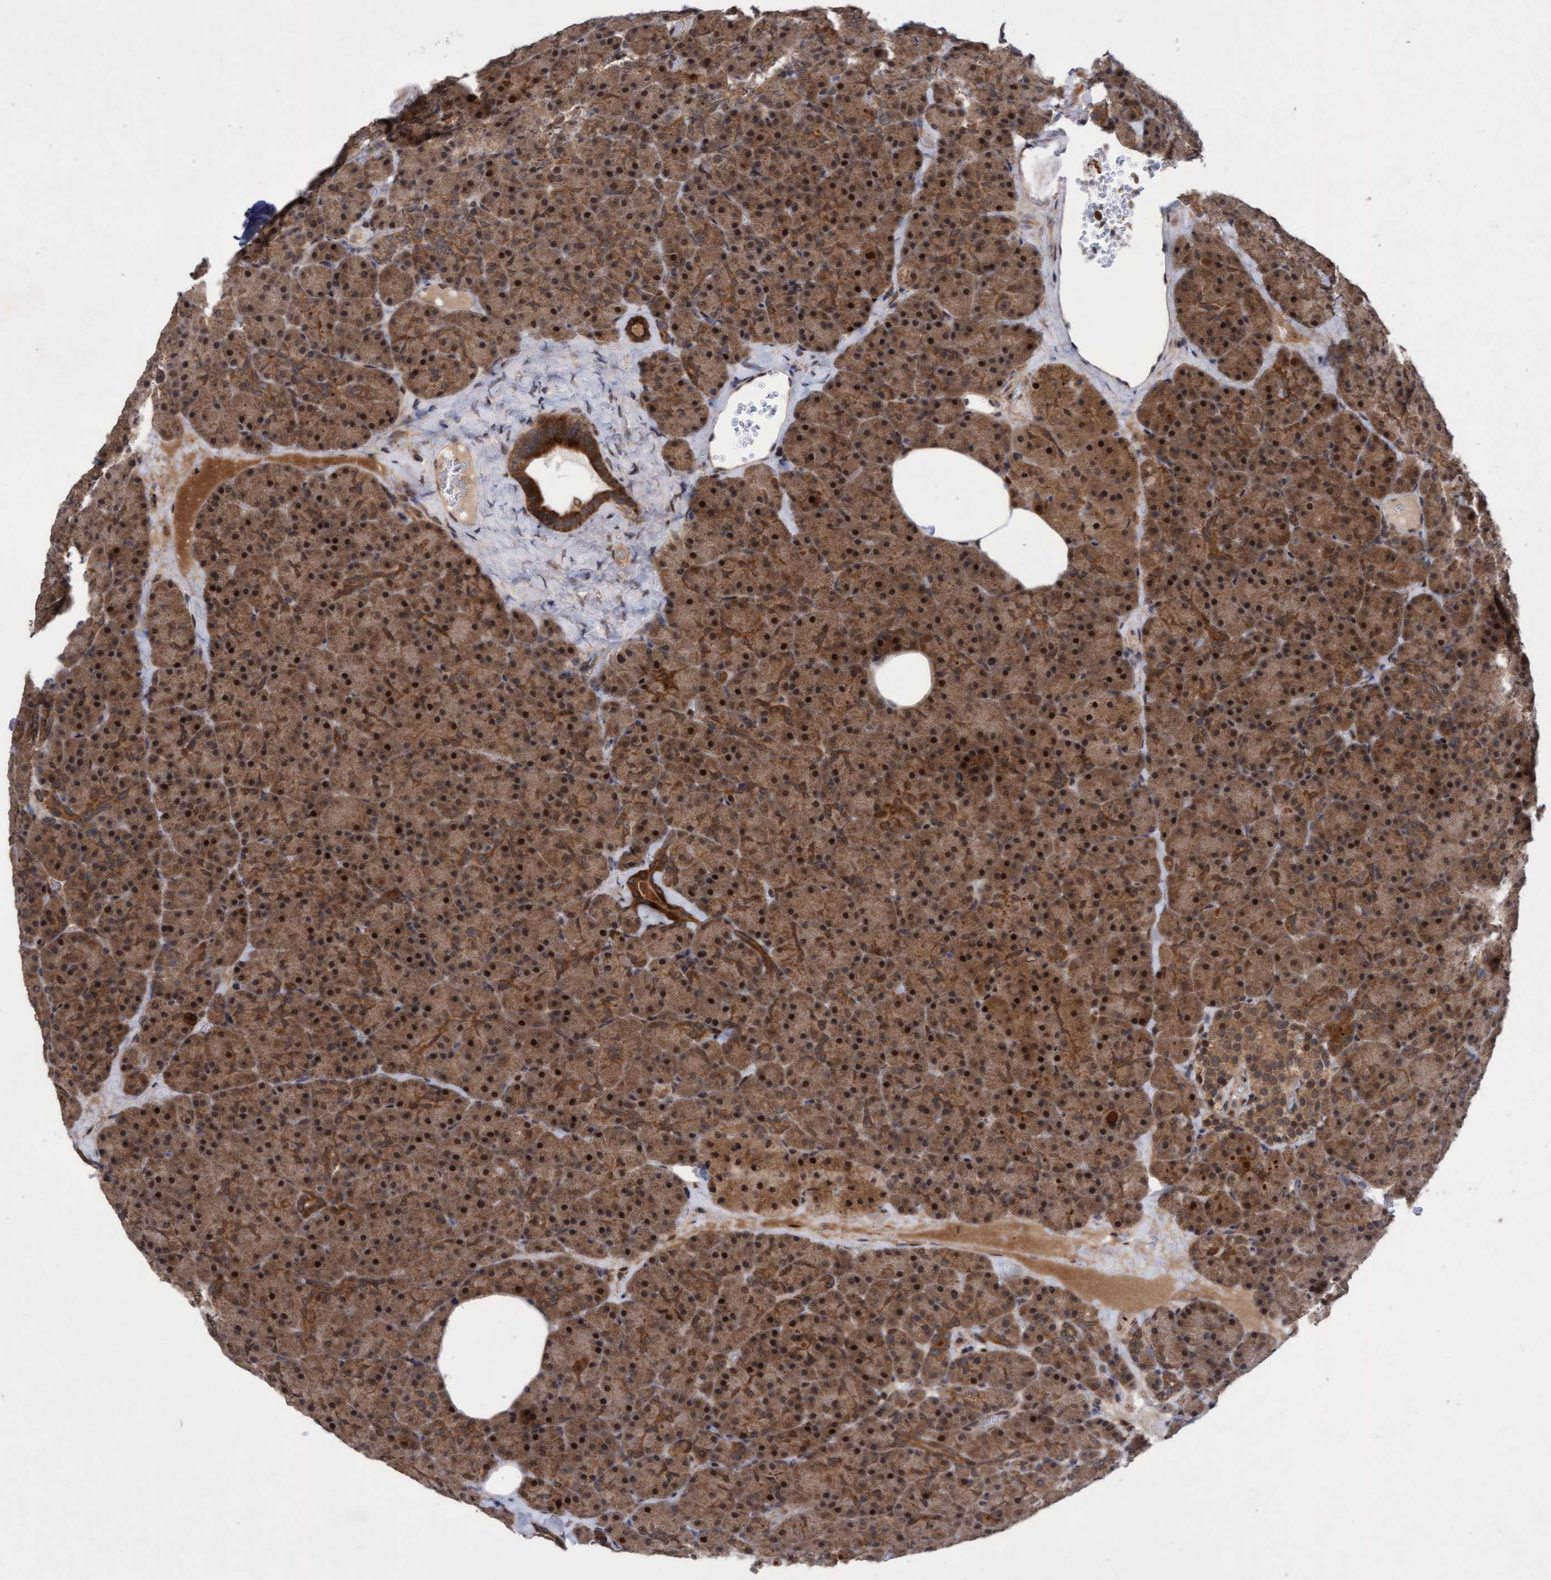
{"staining": {"intensity": "strong", "quantity": ">75%", "location": "cytoplasmic/membranous,nuclear"}, "tissue": "pancreas", "cell_type": "Exocrine glandular cells", "image_type": "normal", "snomed": [{"axis": "morphology", "description": "Normal tissue, NOS"}, {"axis": "morphology", "description": "Carcinoid, malignant, NOS"}, {"axis": "topography", "description": "Pancreas"}], "caption": "An immunohistochemistry (IHC) micrograph of normal tissue is shown. Protein staining in brown labels strong cytoplasmic/membranous,nuclear positivity in pancreas within exocrine glandular cells.", "gene": "TANC2", "patient": {"sex": "female", "age": 35}}